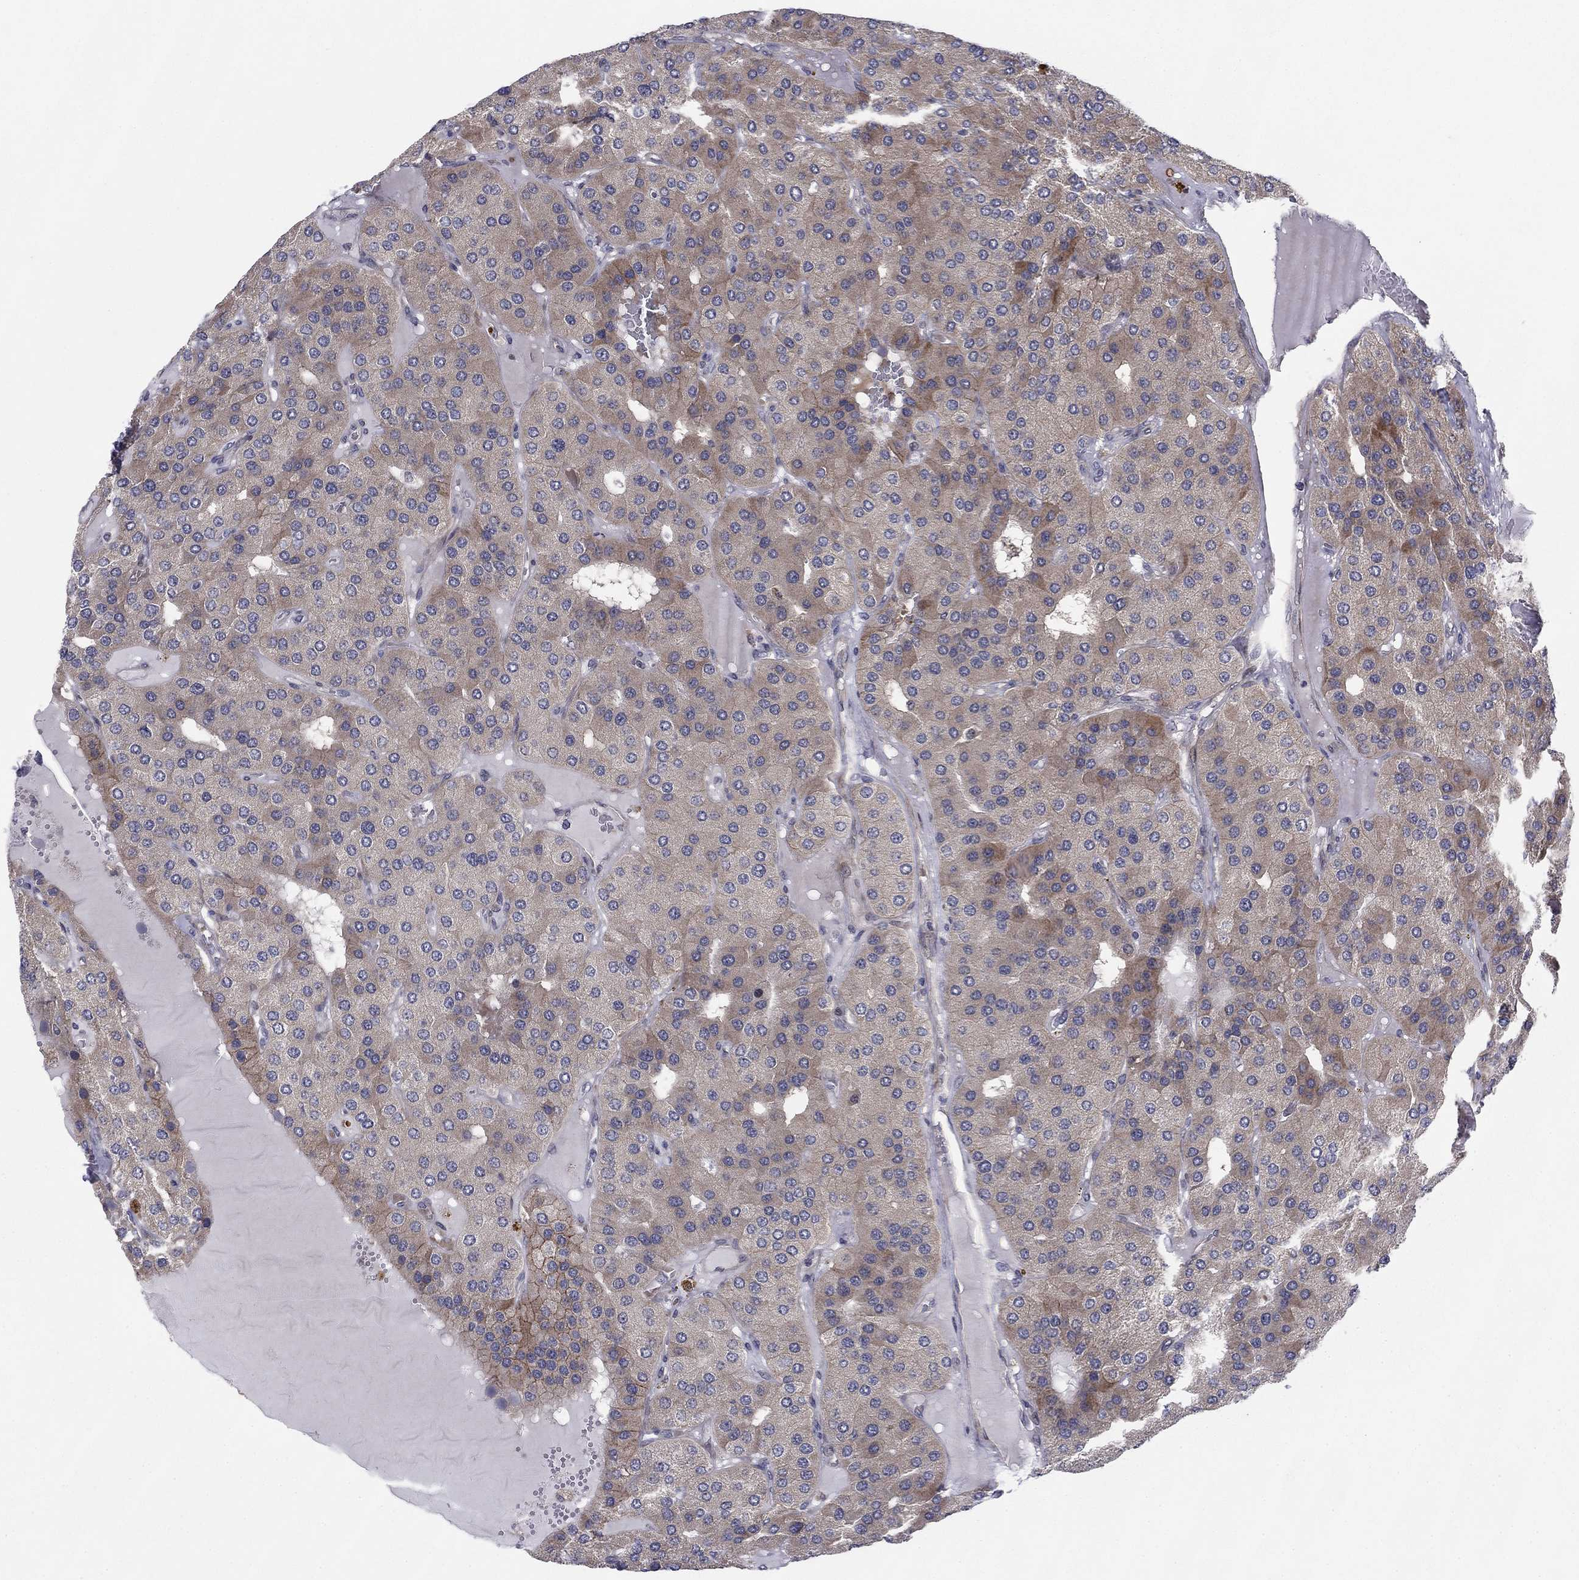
{"staining": {"intensity": "moderate", "quantity": "<25%", "location": "cytoplasmic/membranous"}, "tissue": "parathyroid gland", "cell_type": "Glandular cells", "image_type": "normal", "snomed": [{"axis": "morphology", "description": "Normal tissue, NOS"}, {"axis": "morphology", "description": "Adenoma, NOS"}, {"axis": "topography", "description": "Parathyroid gland"}], "caption": "Glandular cells show low levels of moderate cytoplasmic/membranous positivity in approximately <25% of cells in benign parathyroid gland.", "gene": "BCL11A", "patient": {"sex": "female", "age": 86}}